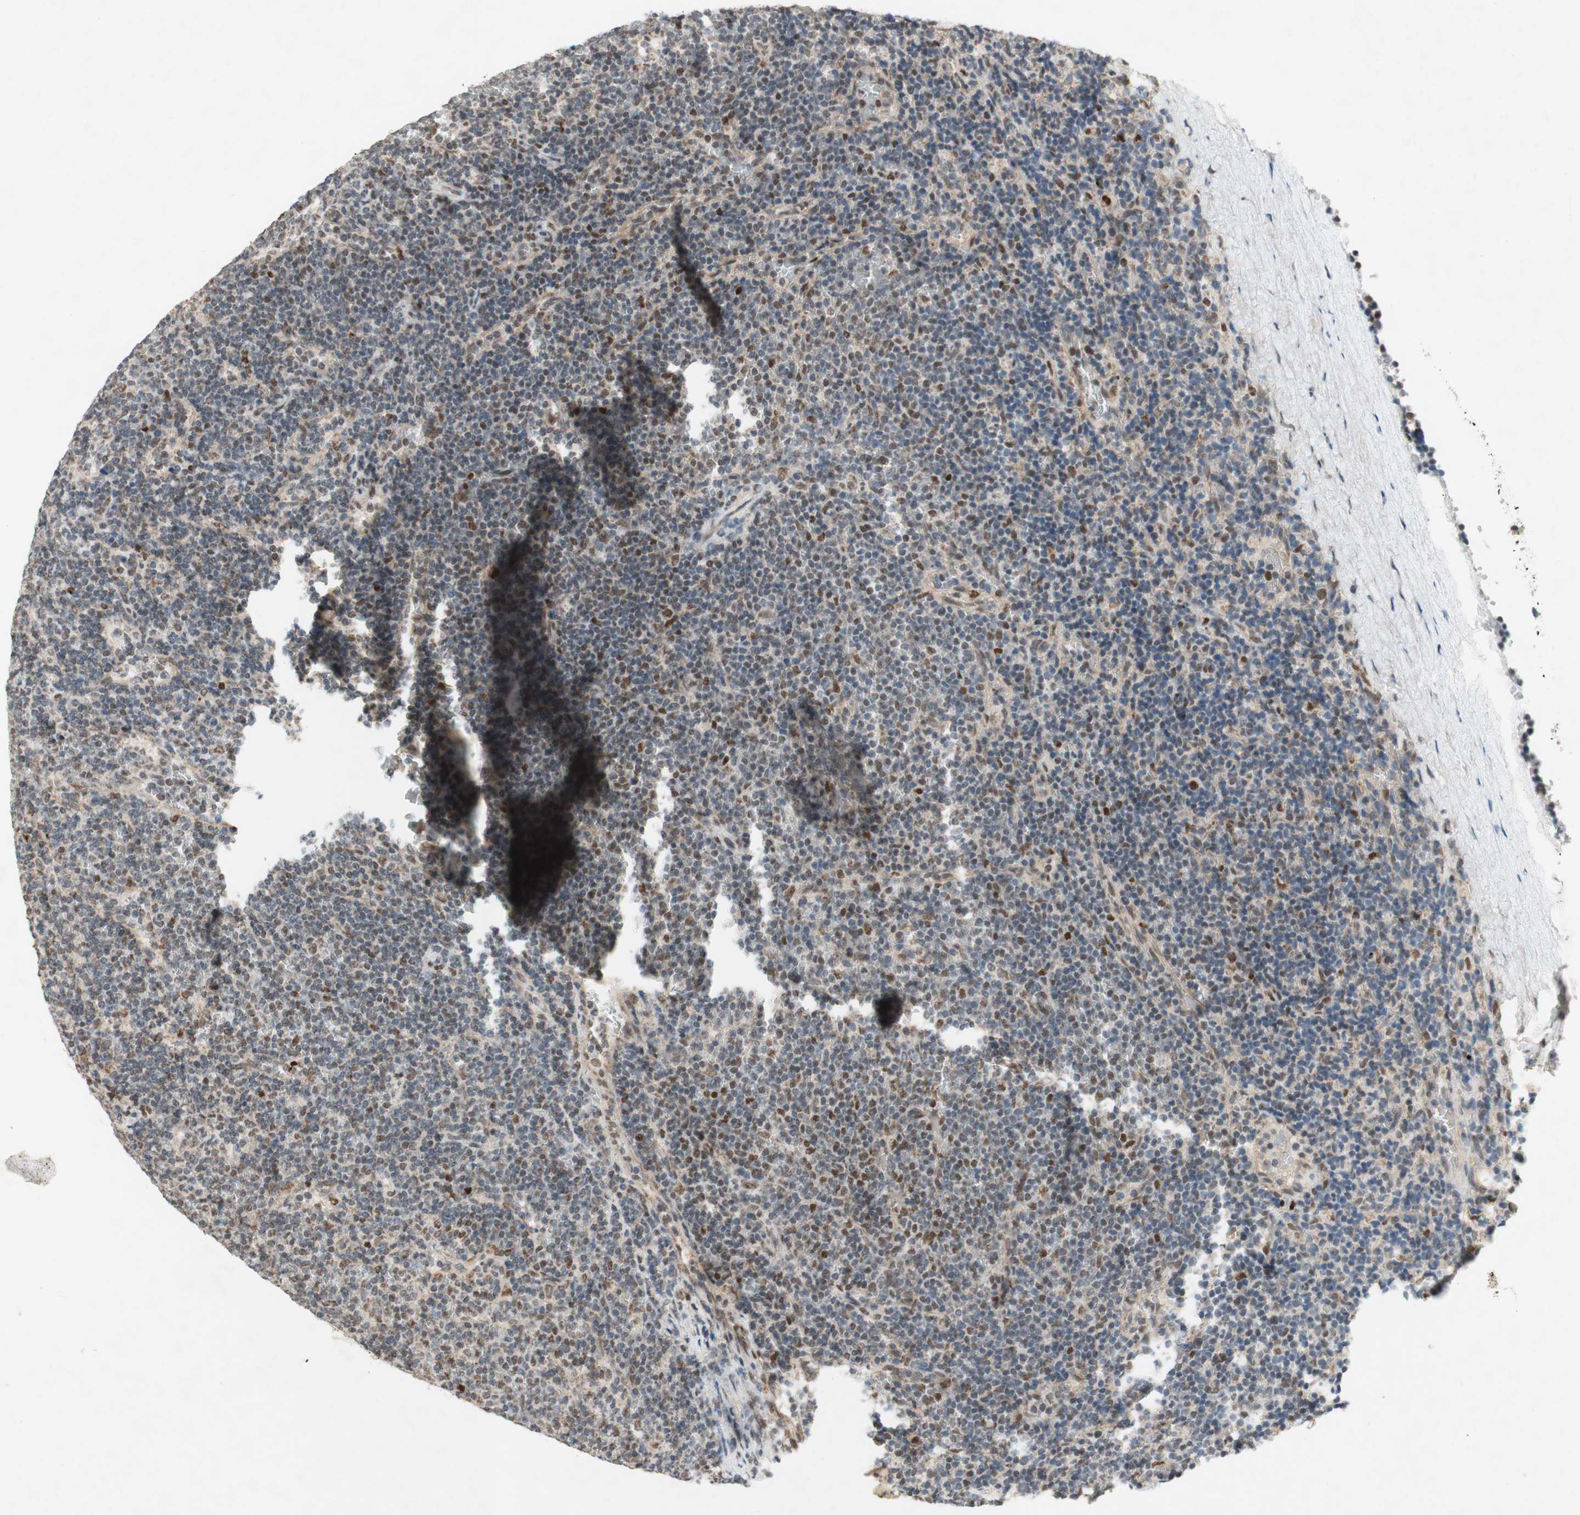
{"staining": {"intensity": "negative", "quantity": "none", "location": "none"}, "tissue": "lymphoma", "cell_type": "Tumor cells", "image_type": "cancer", "snomed": [{"axis": "morphology", "description": "Malignant lymphoma, non-Hodgkin's type, Low grade"}, {"axis": "topography", "description": "Spleen"}], "caption": "The micrograph reveals no staining of tumor cells in malignant lymphoma, non-Hodgkin's type (low-grade).", "gene": "DNMT3A", "patient": {"sex": "female", "age": 50}}